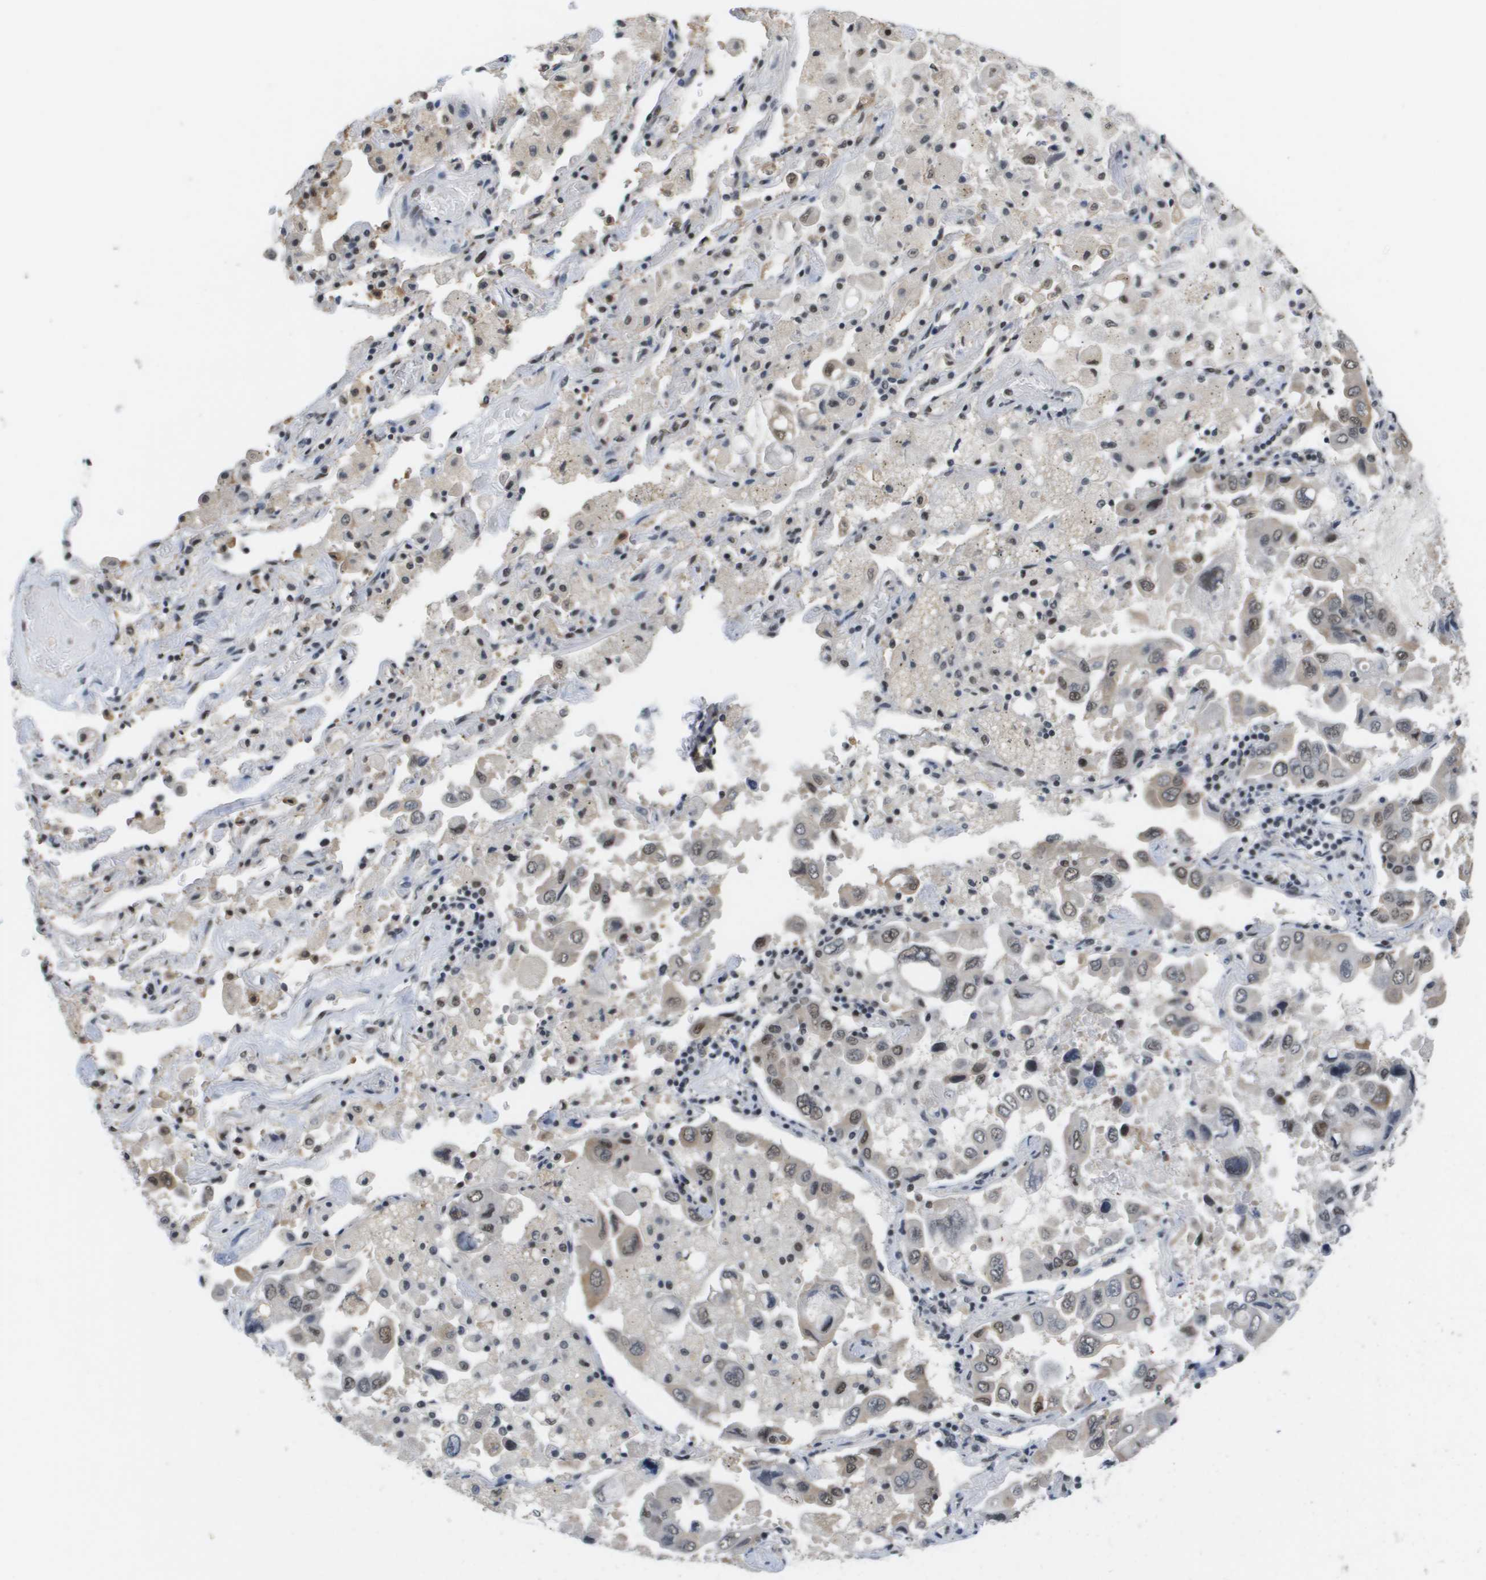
{"staining": {"intensity": "moderate", "quantity": ">75%", "location": "nuclear"}, "tissue": "lung cancer", "cell_type": "Tumor cells", "image_type": "cancer", "snomed": [{"axis": "morphology", "description": "Adenocarcinoma, NOS"}, {"axis": "topography", "description": "Lung"}], "caption": "Immunohistochemistry (IHC) photomicrograph of neoplastic tissue: lung cancer stained using immunohistochemistry displays medium levels of moderate protein expression localized specifically in the nuclear of tumor cells, appearing as a nuclear brown color.", "gene": "ISY1", "patient": {"sex": "male", "age": 64}}